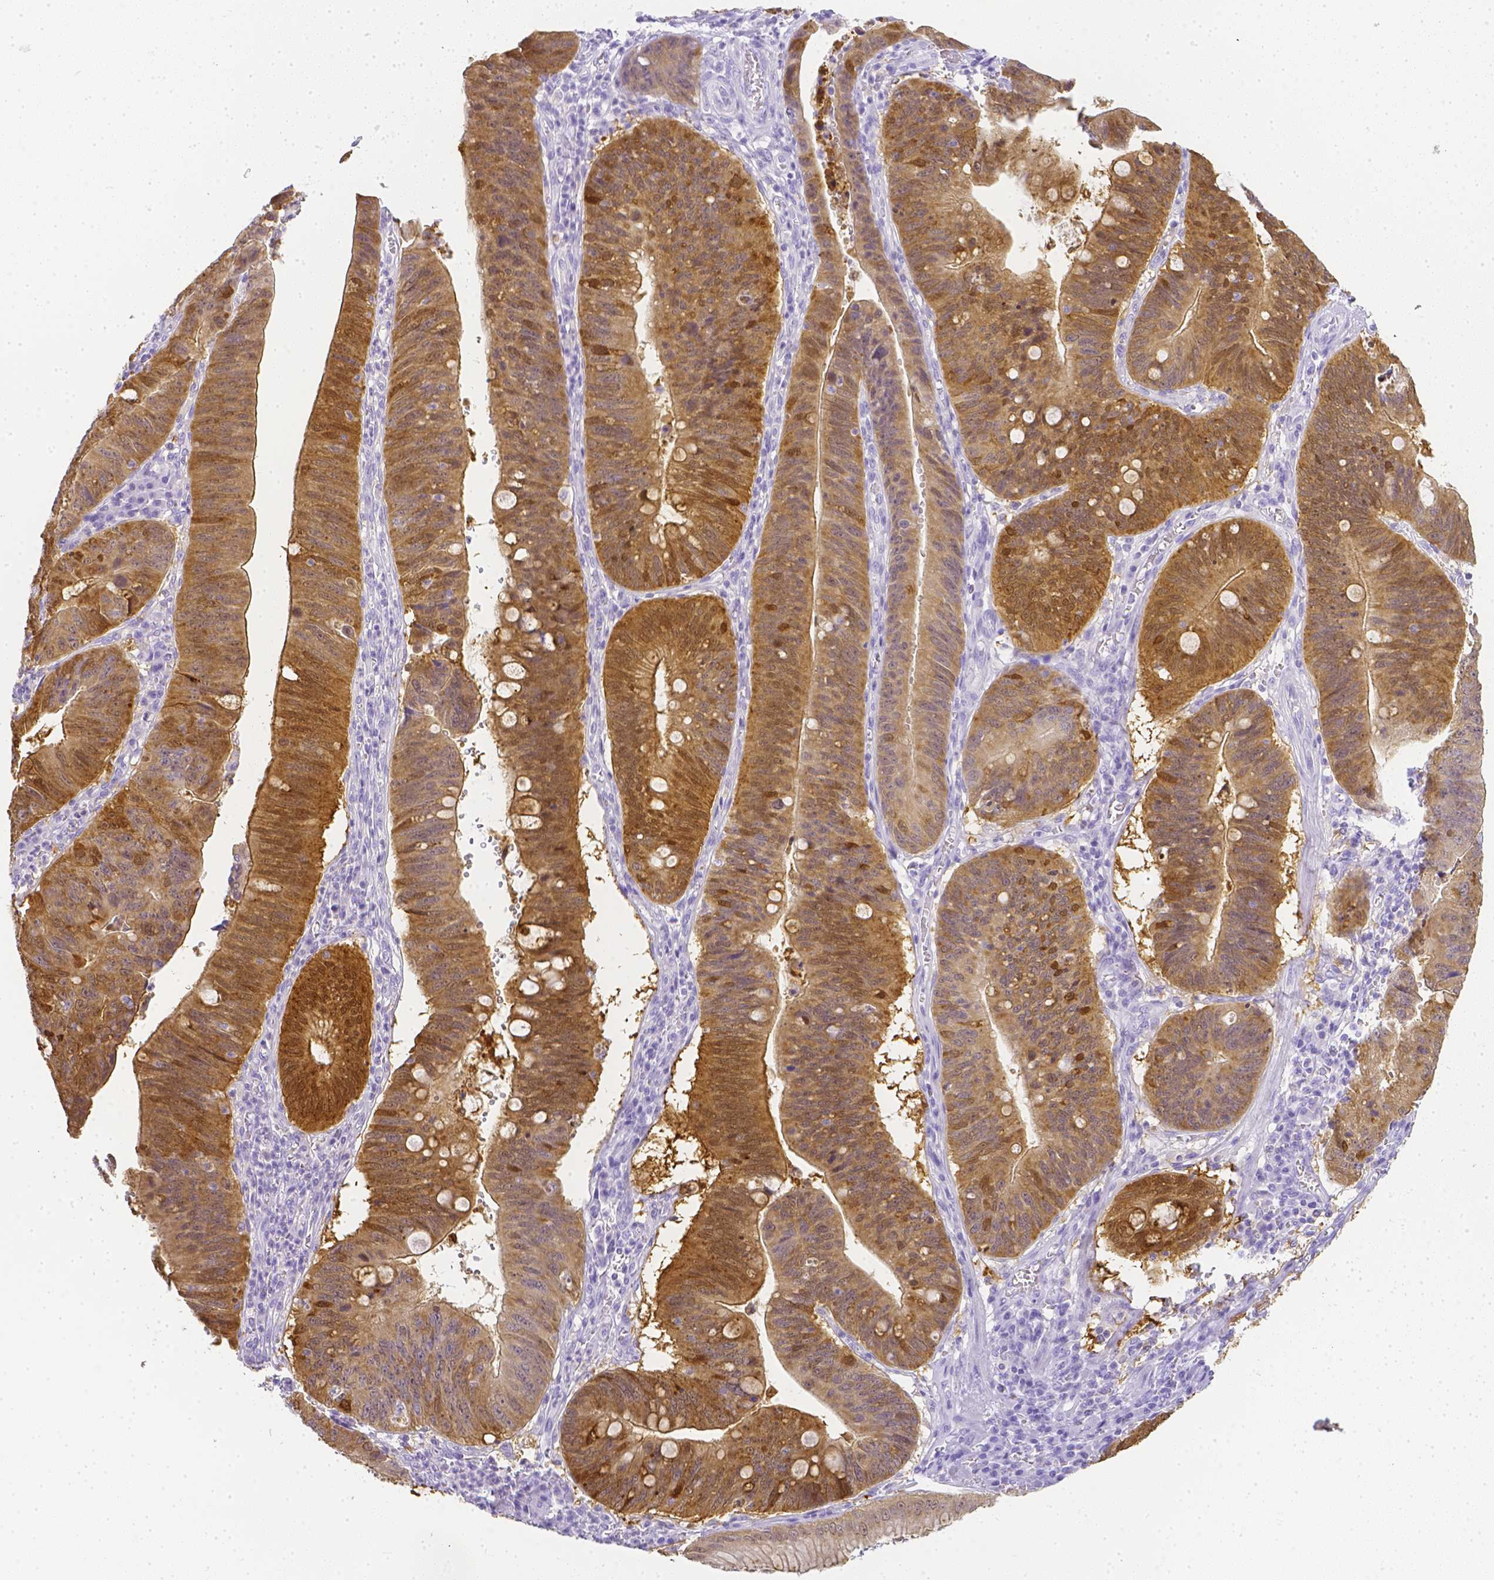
{"staining": {"intensity": "moderate", "quantity": ">75%", "location": "cytoplasmic/membranous,nuclear"}, "tissue": "stomach cancer", "cell_type": "Tumor cells", "image_type": "cancer", "snomed": [{"axis": "morphology", "description": "Adenocarcinoma, NOS"}, {"axis": "topography", "description": "Stomach"}], "caption": "IHC of stomach cancer exhibits medium levels of moderate cytoplasmic/membranous and nuclear positivity in approximately >75% of tumor cells.", "gene": "LGALS4", "patient": {"sex": "male", "age": 59}}